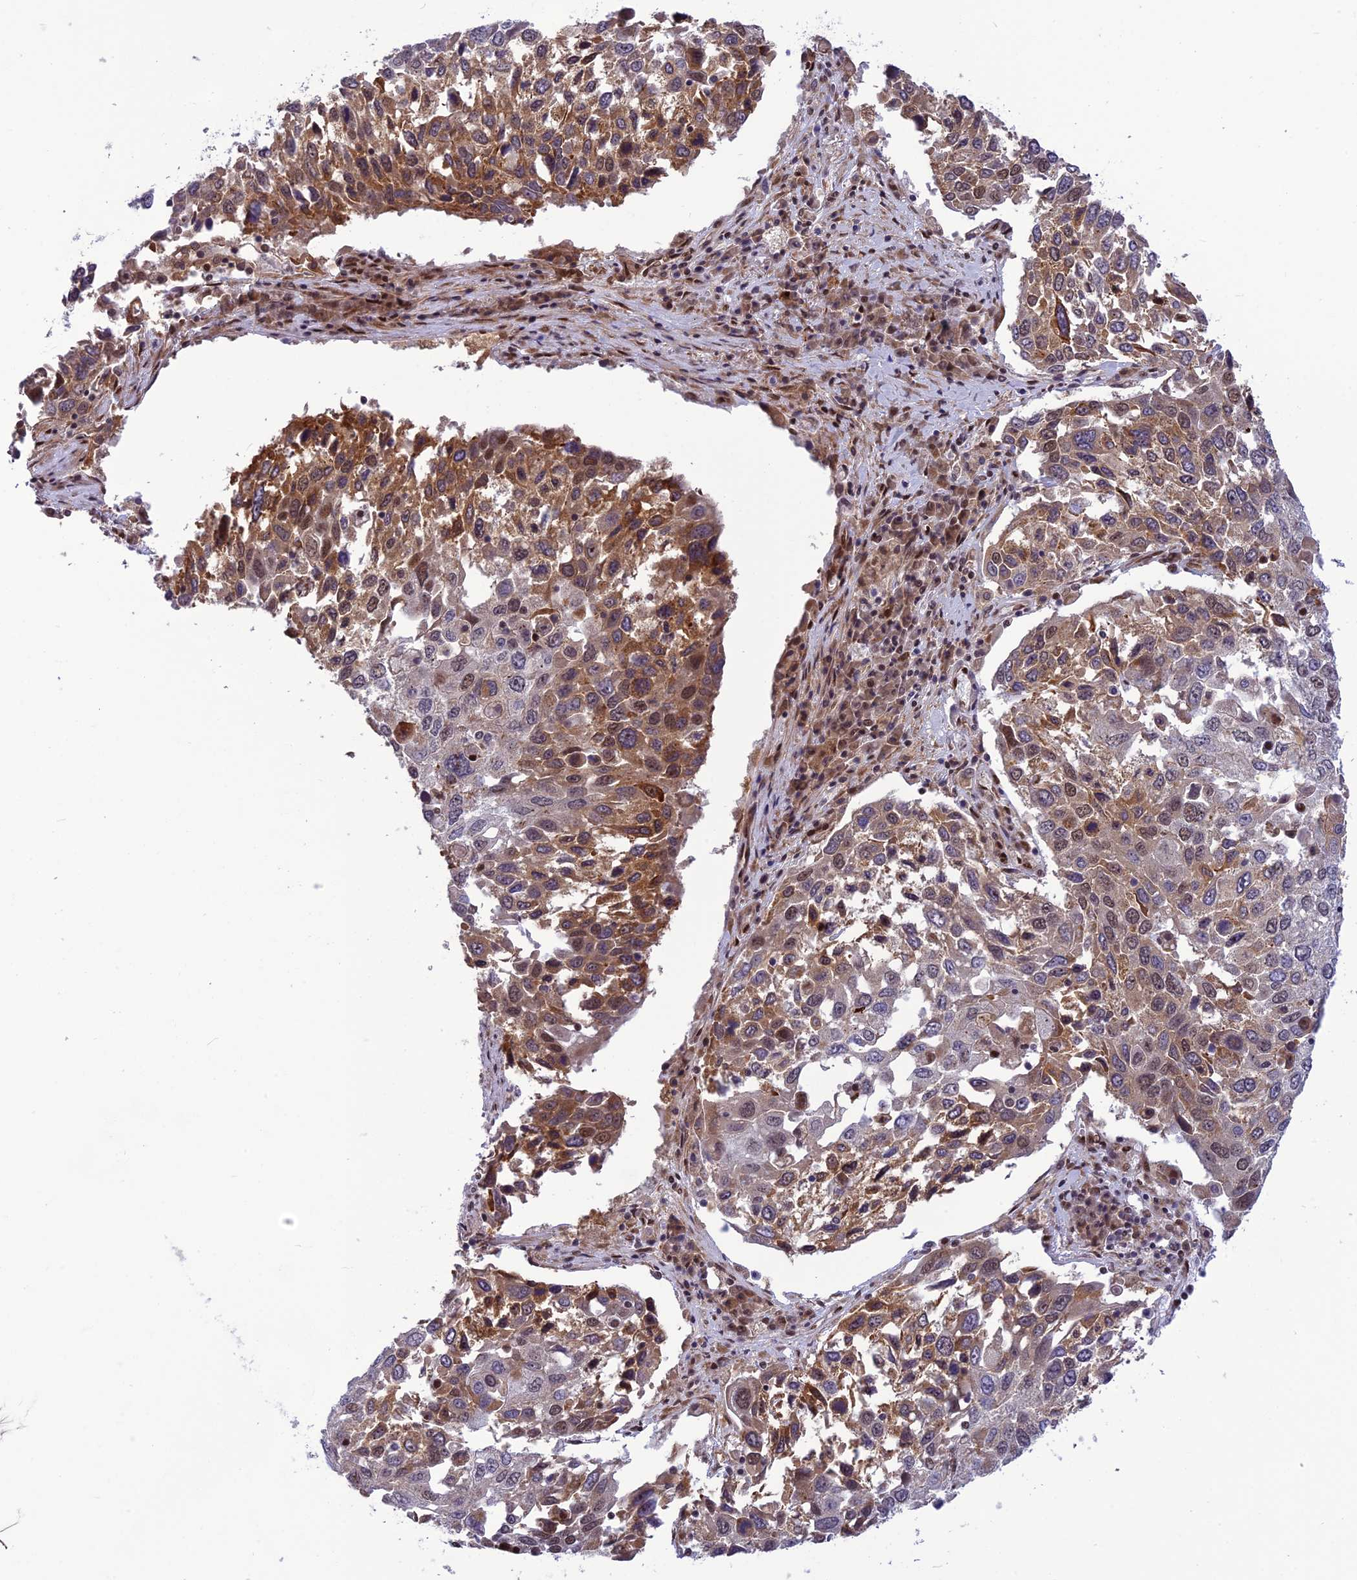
{"staining": {"intensity": "moderate", "quantity": "25%-75%", "location": "cytoplasmic/membranous,nuclear"}, "tissue": "lung cancer", "cell_type": "Tumor cells", "image_type": "cancer", "snomed": [{"axis": "morphology", "description": "Squamous cell carcinoma, NOS"}, {"axis": "topography", "description": "Lung"}], "caption": "Immunohistochemical staining of lung cancer reveals medium levels of moderate cytoplasmic/membranous and nuclear protein staining in about 25%-75% of tumor cells.", "gene": "RTRAF", "patient": {"sex": "male", "age": 65}}